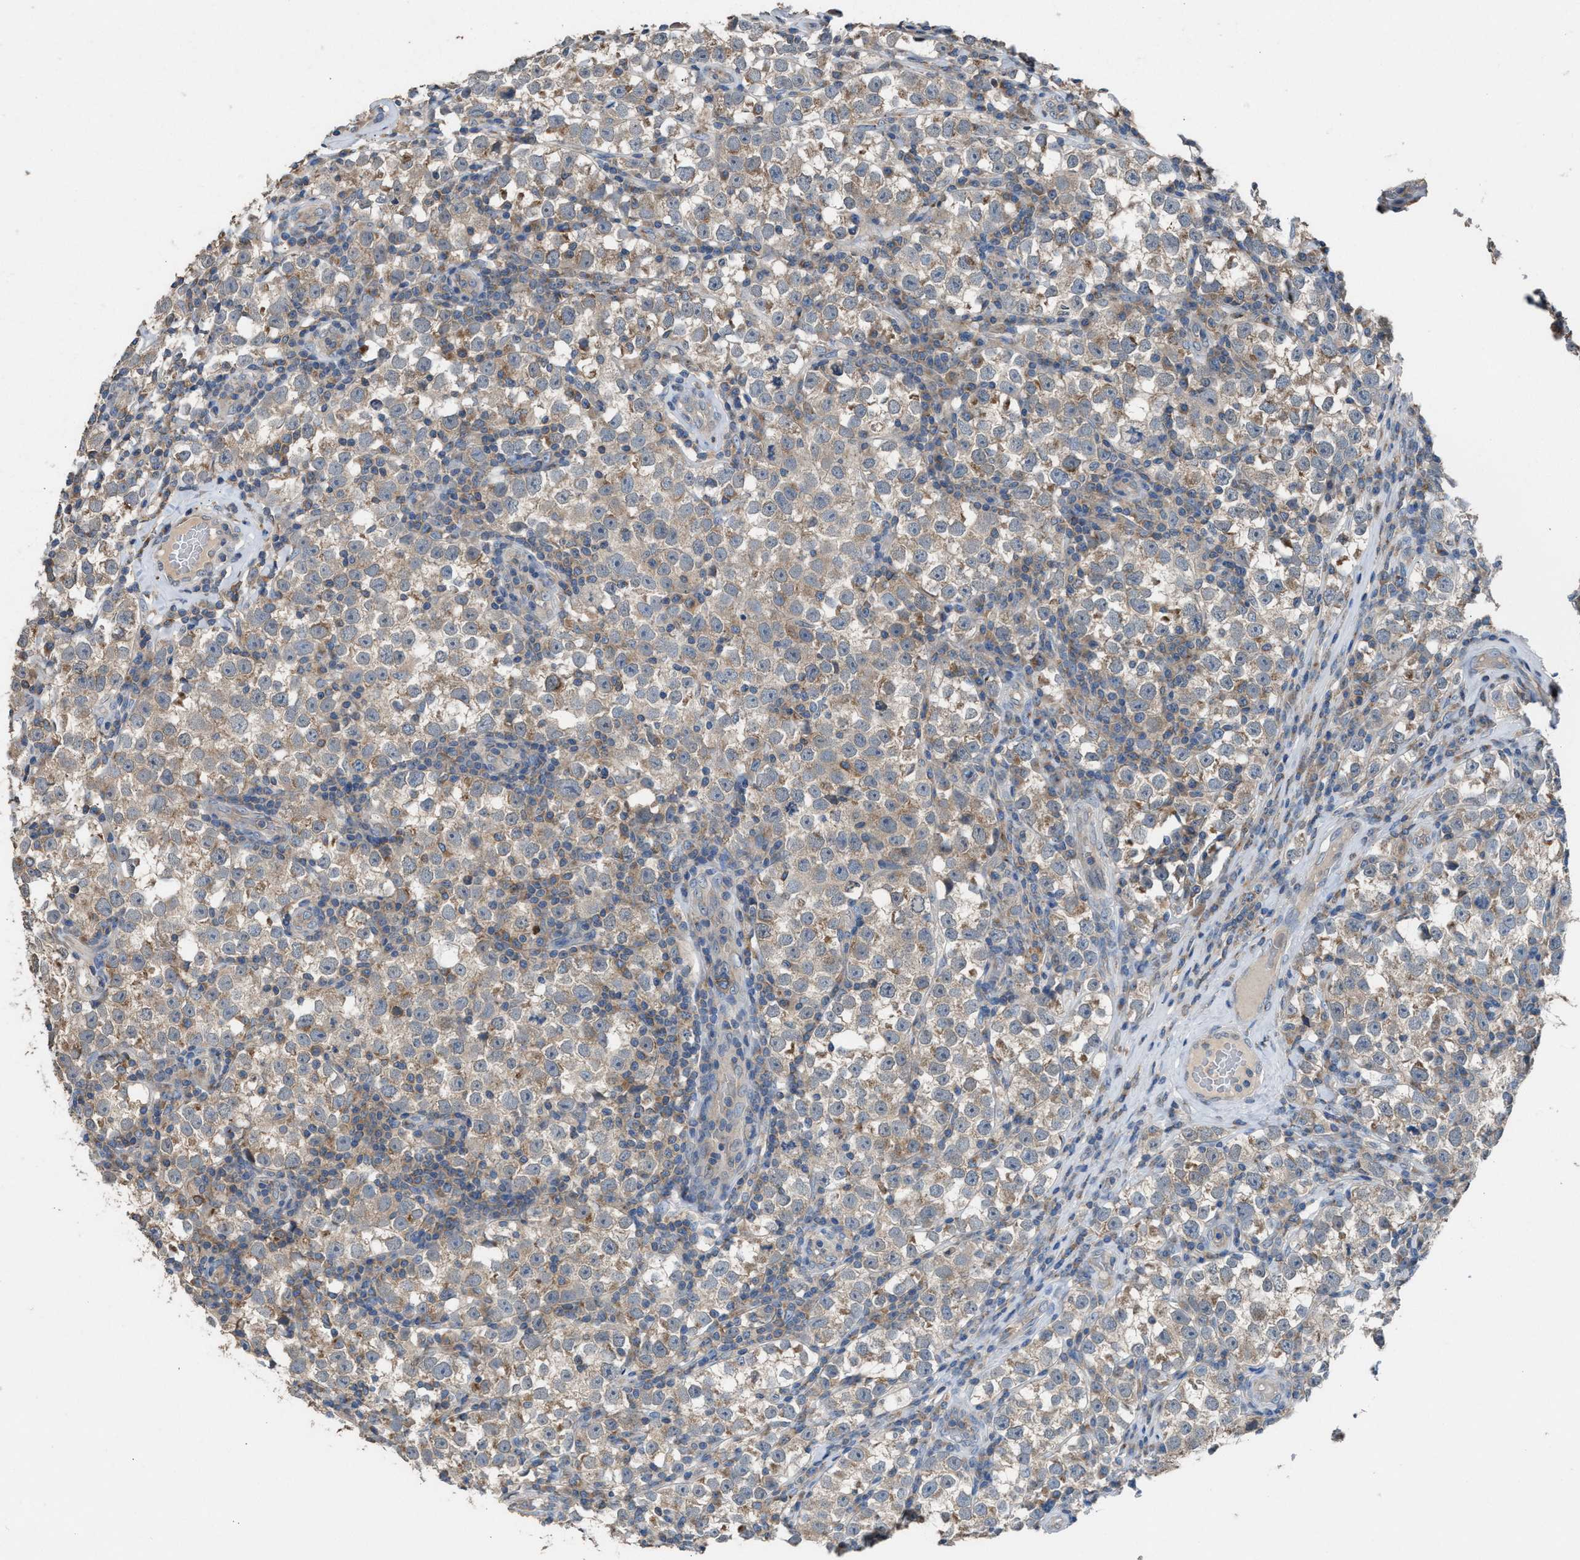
{"staining": {"intensity": "weak", "quantity": ">75%", "location": "cytoplasmic/membranous"}, "tissue": "testis cancer", "cell_type": "Tumor cells", "image_type": "cancer", "snomed": [{"axis": "morphology", "description": "Normal tissue, NOS"}, {"axis": "morphology", "description": "Seminoma, NOS"}, {"axis": "topography", "description": "Testis"}], "caption": "A brown stain highlights weak cytoplasmic/membranous positivity of a protein in human testis cancer tumor cells.", "gene": "TPK1", "patient": {"sex": "male", "age": 43}}